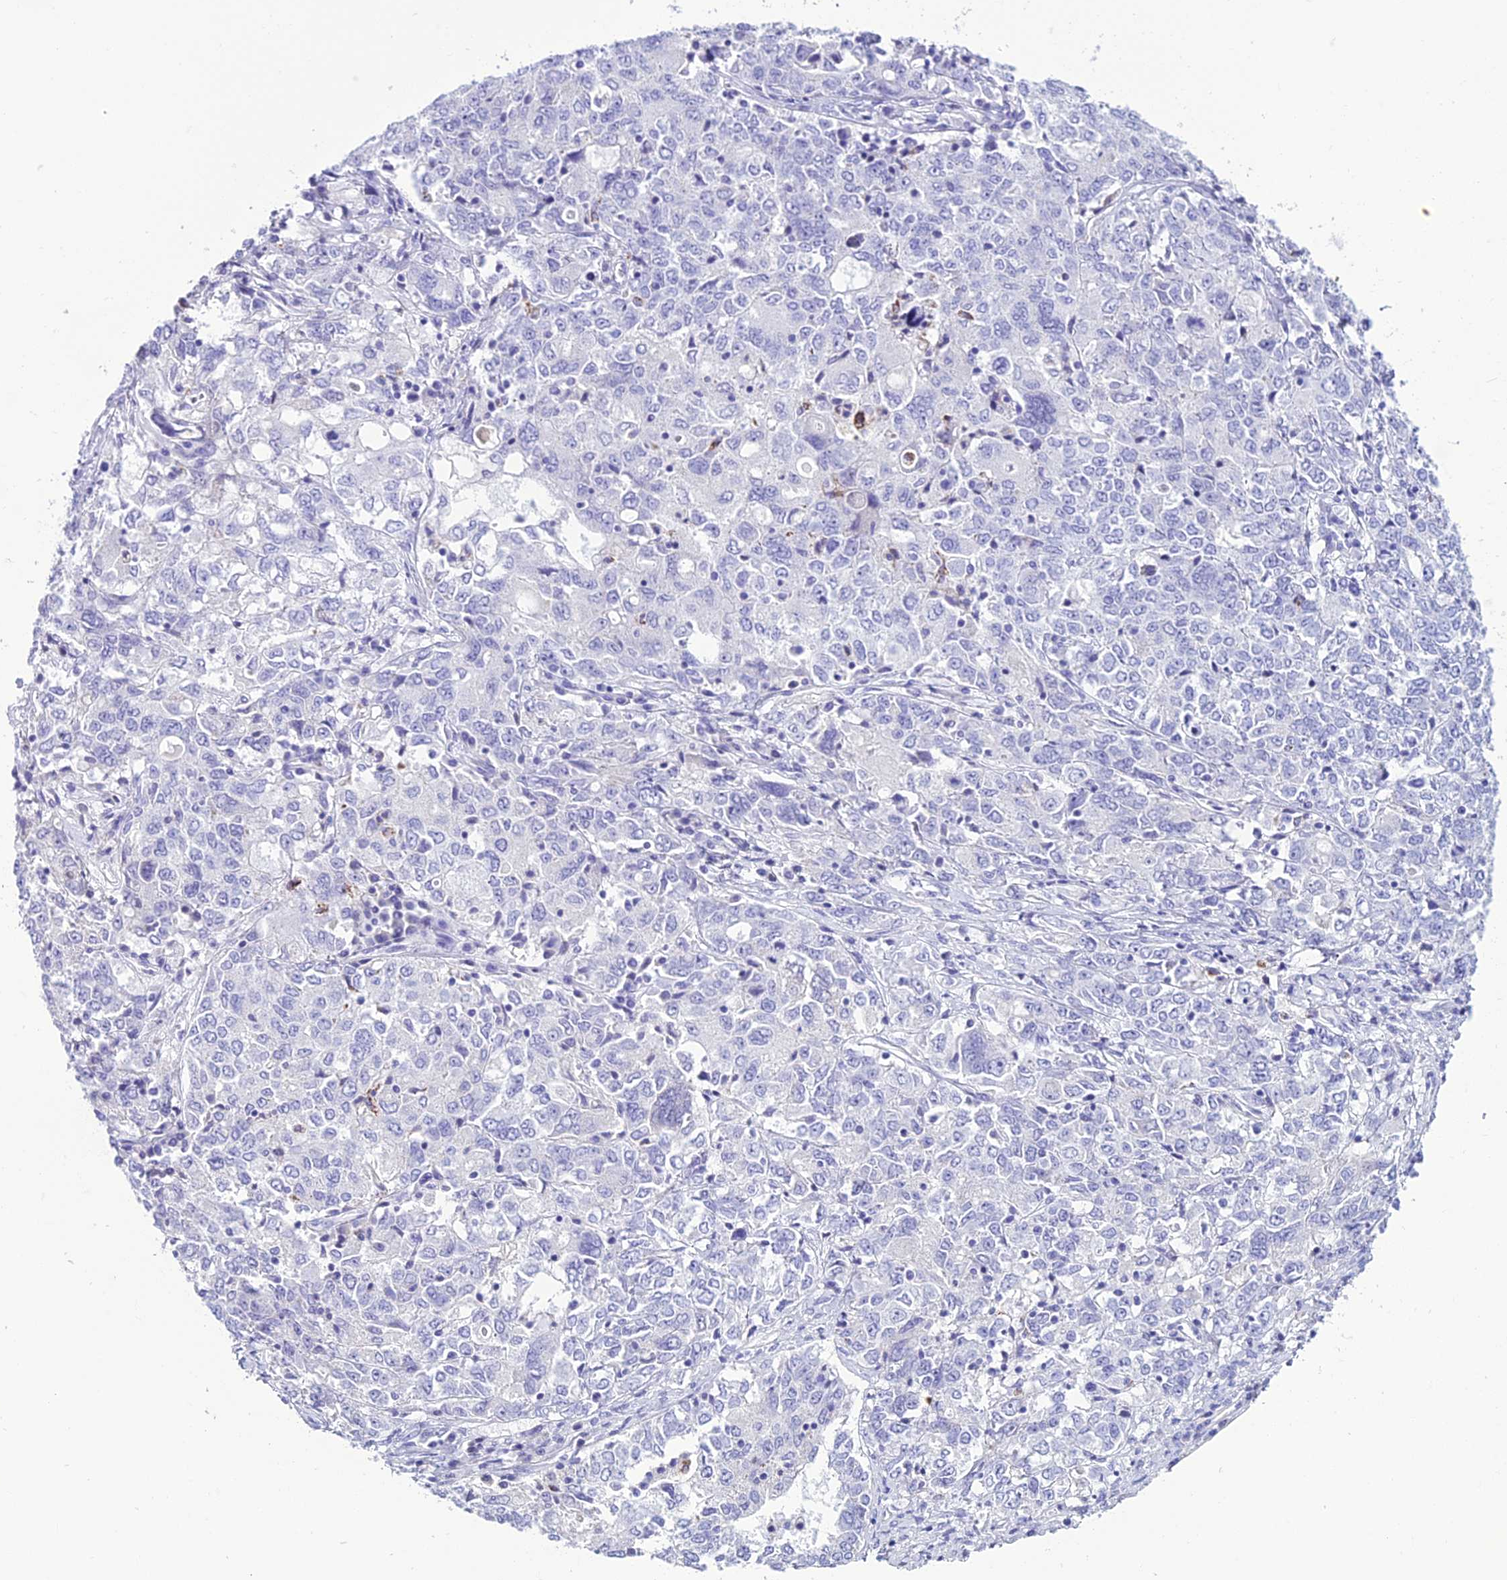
{"staining": {"intensity": "negative", "quantity": "none", "location": "none"}, "tissue": "ovarian cancer", "cell_type": "Tumor cells", "image_type": "cancer", "snomed": [{"axis": "morphology", "description": "Carcinoma, endometroid"}, {"axis": "topography", "description": "Ovary"}], "caption": "Tumor cells show no significant protein staining in ovarian endometroid carcinoma.", "gene": "TRAM1L1", "patient": {"sex": "female", "age": 62}}